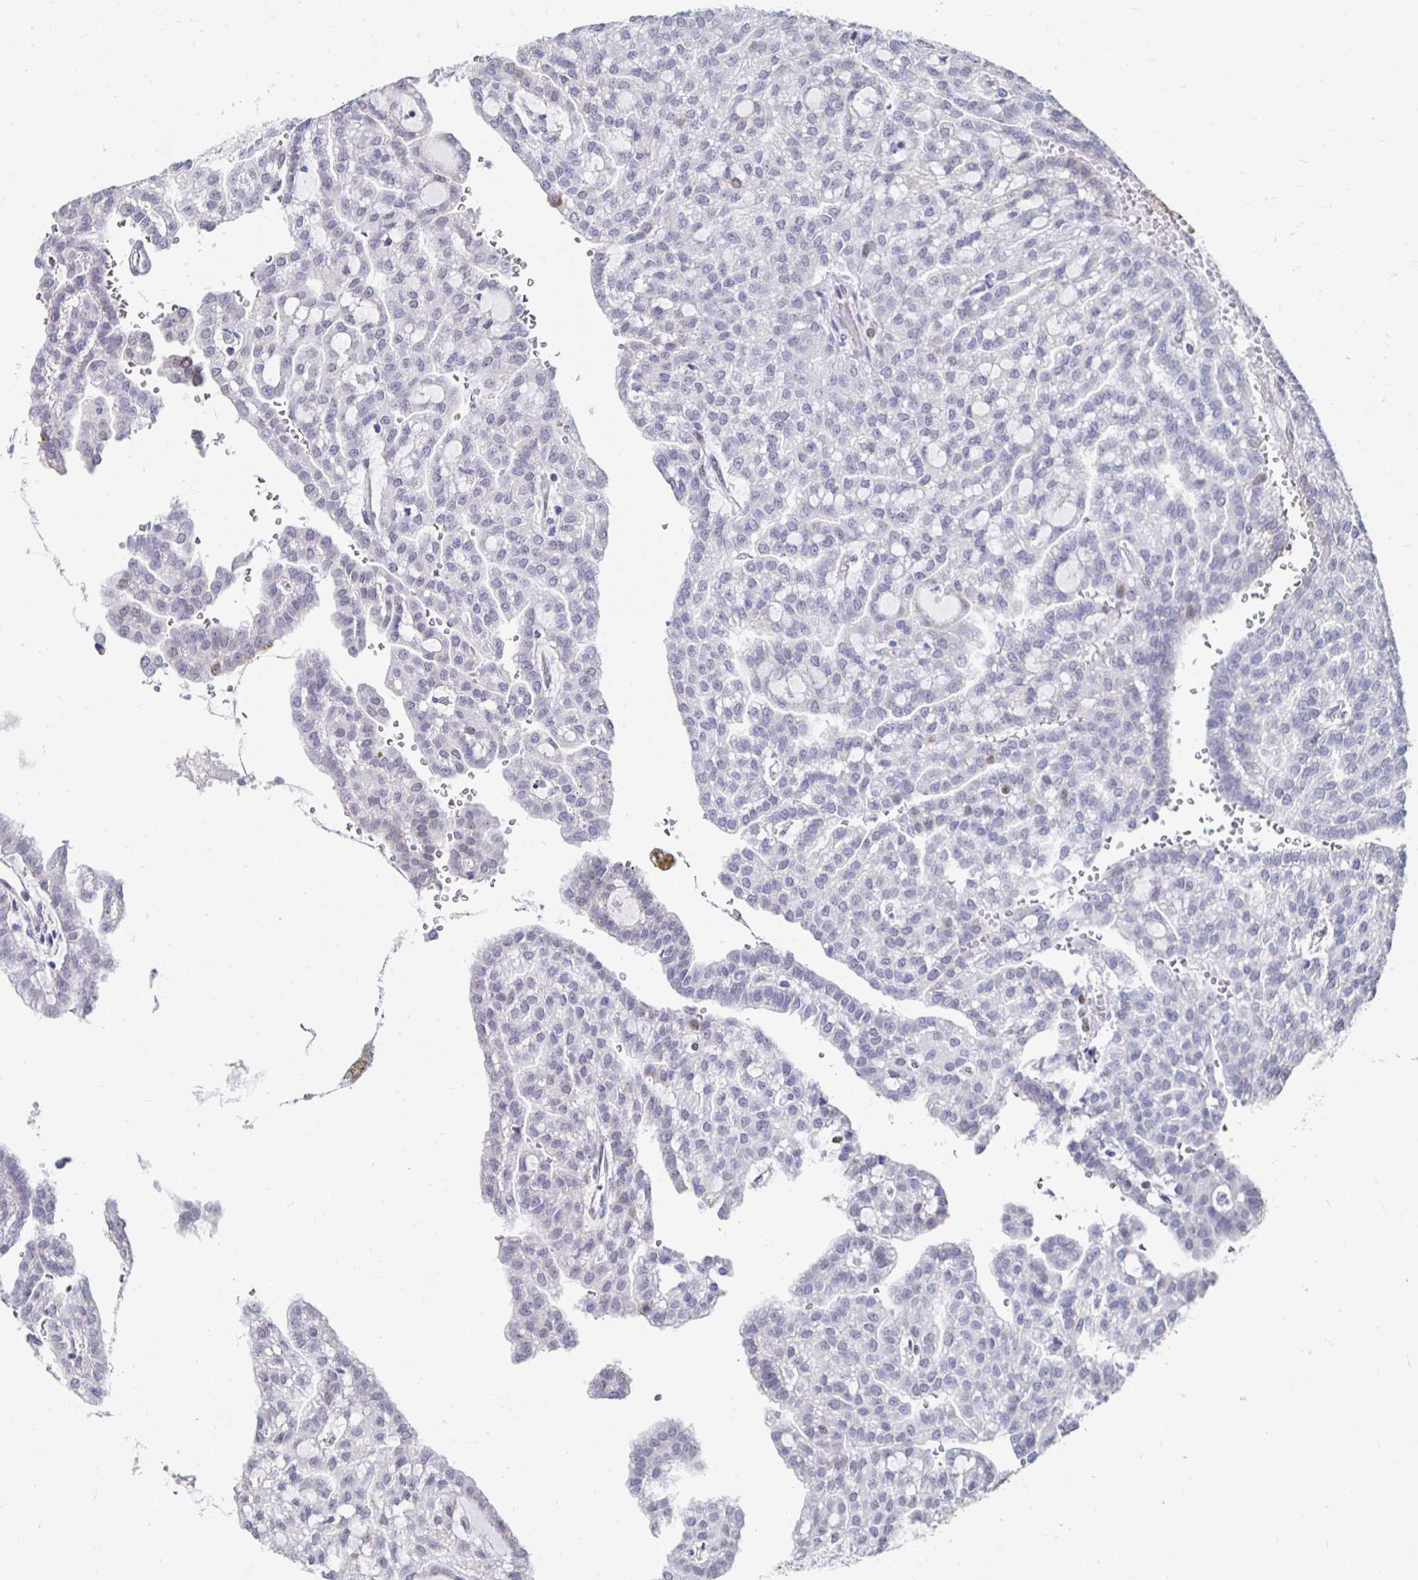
{"staining": {"intensity": "moderate", "quantity": "<25%", "location": "cytoplasmic/membranous"}, "tissue": "renal cancer", "cell_type": "Tumor cells", "image_type": "cancer", "snomed": [{"axis": "morphology", "description": "Adenocarcinoma, NOS"}, {"axis": "topography", "description": "Kidney"}], "caption": "This photomicrograph reveals immunohistochemistry staining of human renal cancer, with low moderate cytoplasmic/membranous expression in approximately <25% of tumor cells.", "gene": "NOCT", "patient": {"sex": "male", "age": 63}}